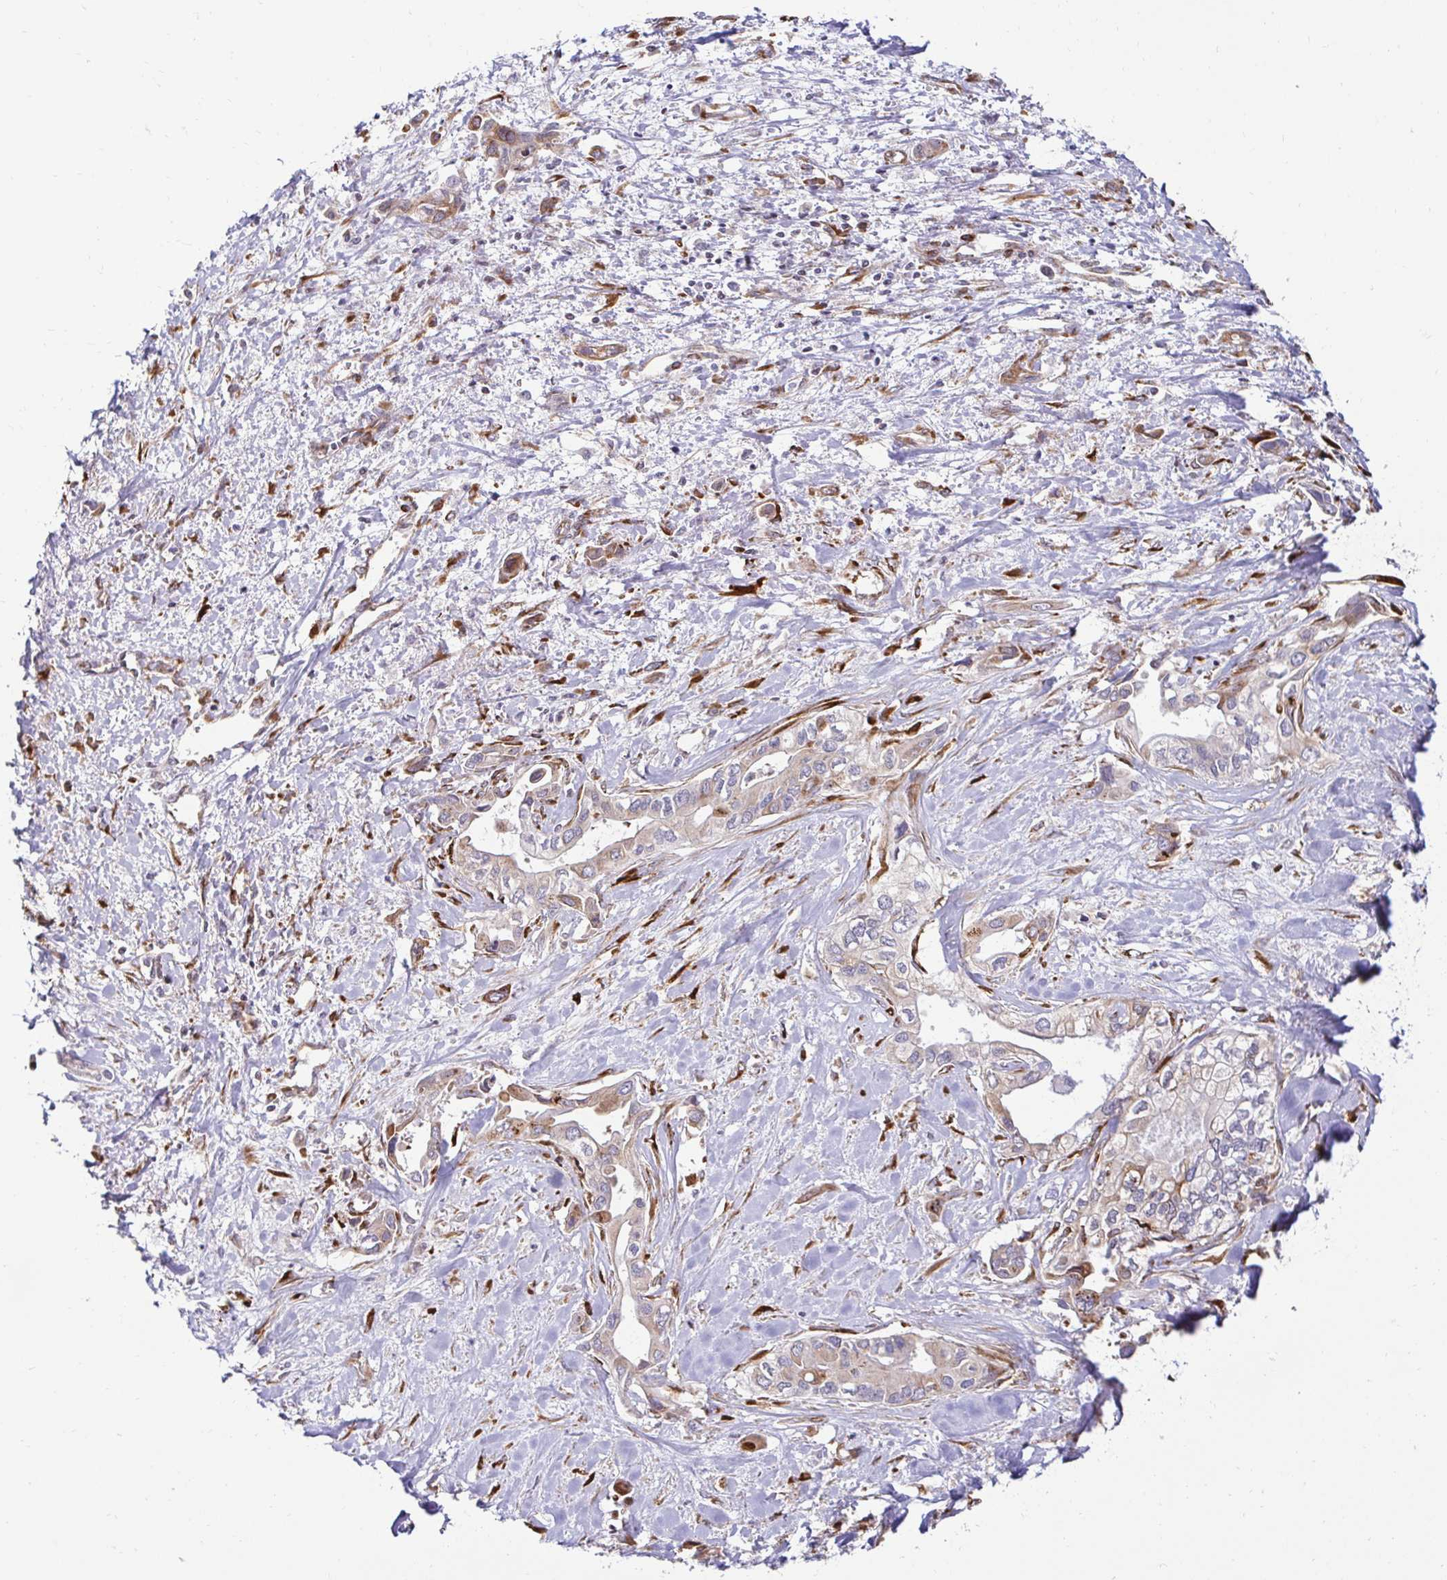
{"staining": {"intensity": "weak", "quantity": "<25%", "location": "cytoplasmic/membranous"}, "tissue": "liver cancer", "cell_type": "Tumor cells", "image_type": "cancer", "snomed": [{"axis": "morphology", "description": "Cholangiocarcinoma"}, {"axis": "topography", "description": "Liver"}], "caption": "Tumor cells show no significant protein staining in liver cancer (cholangiocarcinoma).", "gene": "HPS1", "patient": {"sex": "female", "age": 64}}